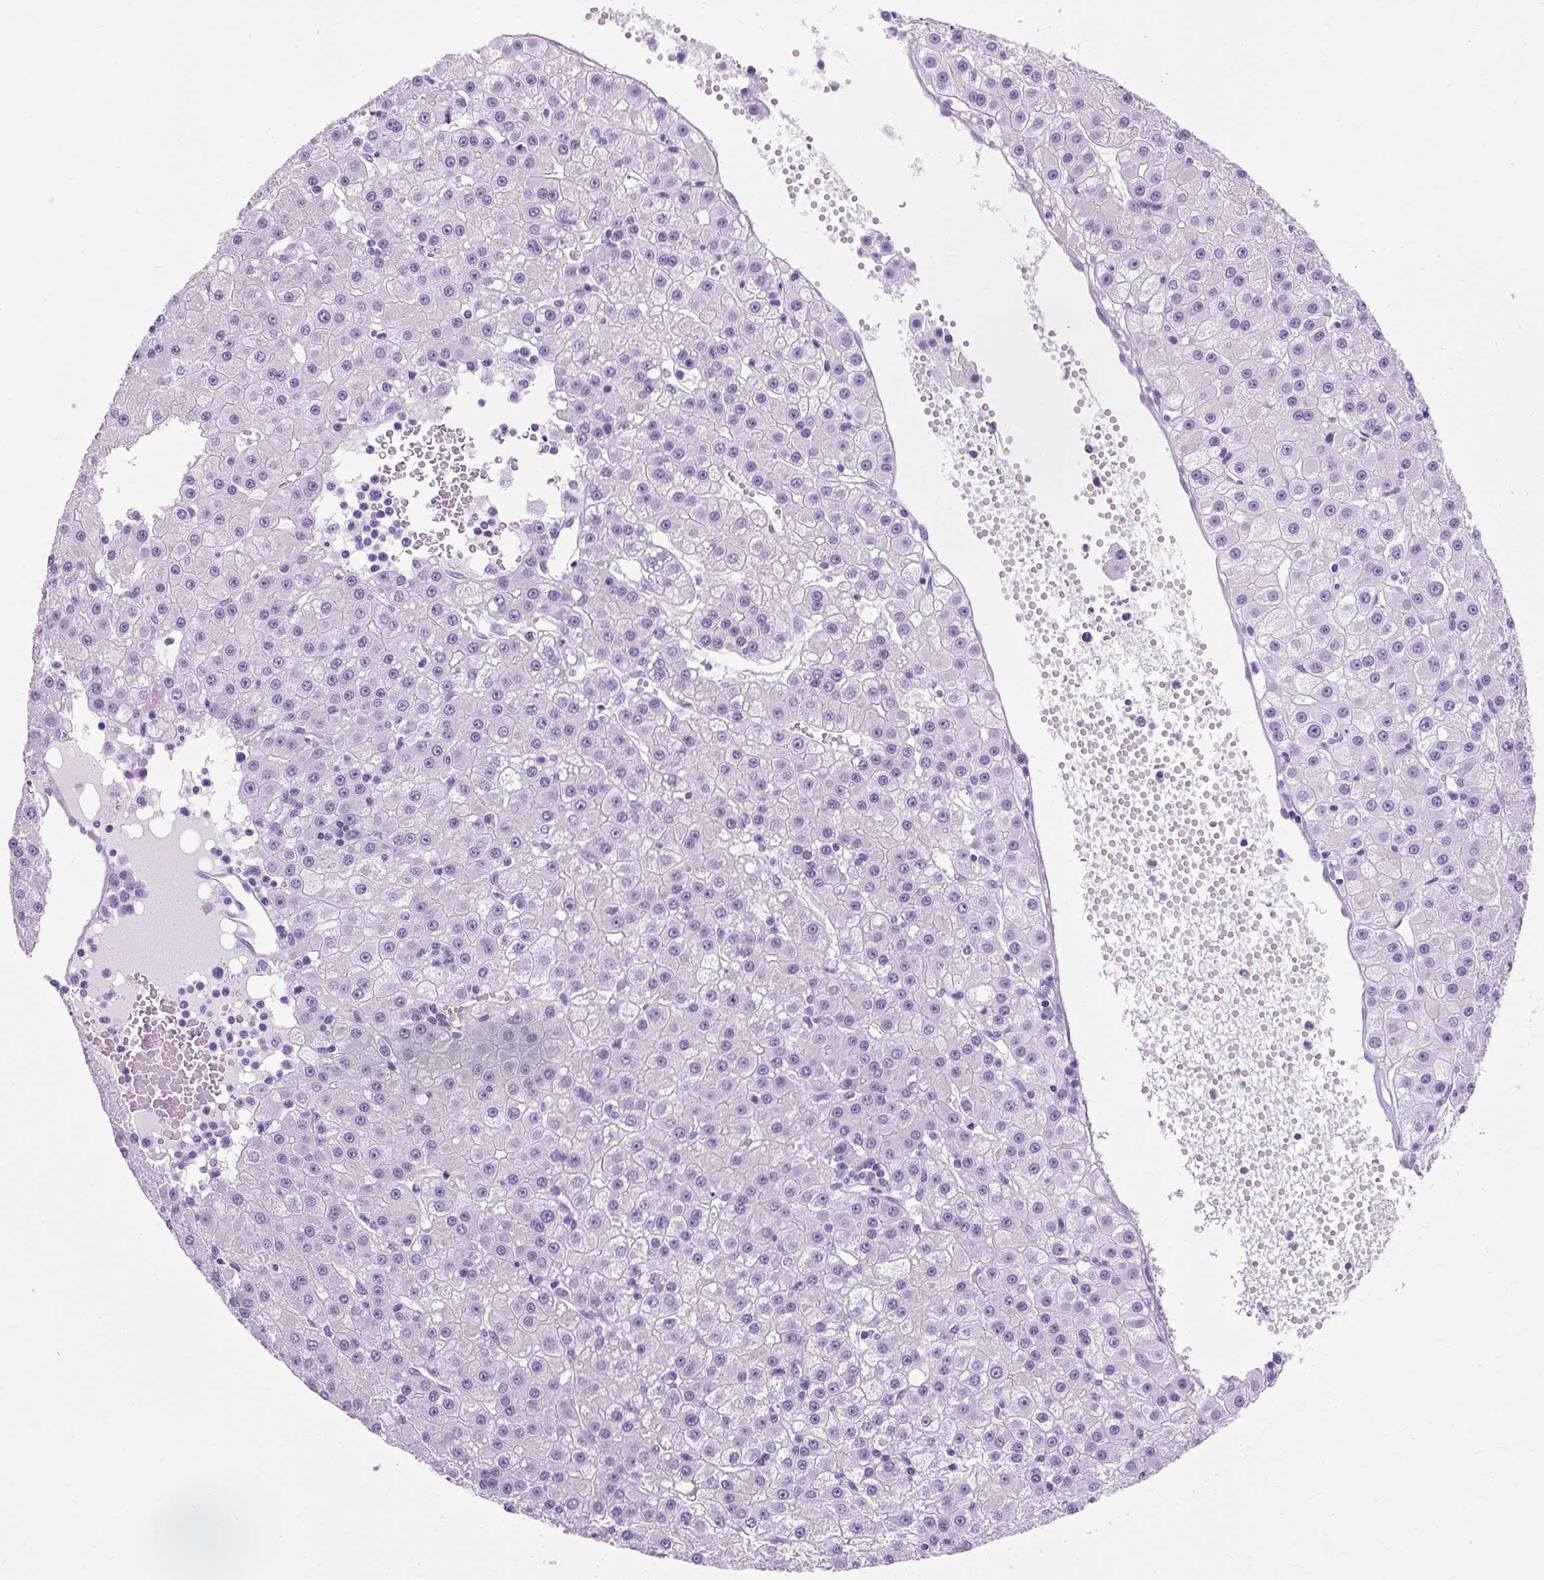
{"staining": {"intensity": "negative", "quantity": "none", "location": "none"}, "tissue": "liver cancer", "cell_type": "Tumor cells", "image_type": "cancer", "snomed": [{"axis": "morphology", "description": "Carcinoma, Hepatocellular, NOS"}, {"axis": "topography", "description": "Liver"}], "caption": "A histopathology image of human hepatocellular carcinoma (liver) is negative for staining in tumor cells. Brightfield microscopy of immunohistochemistry stained with DAB (brown) and hematoxylin (blue), captured at high magnification.", "gene": "TMEM89", "patient": {"sex": "male", "age": 76}}